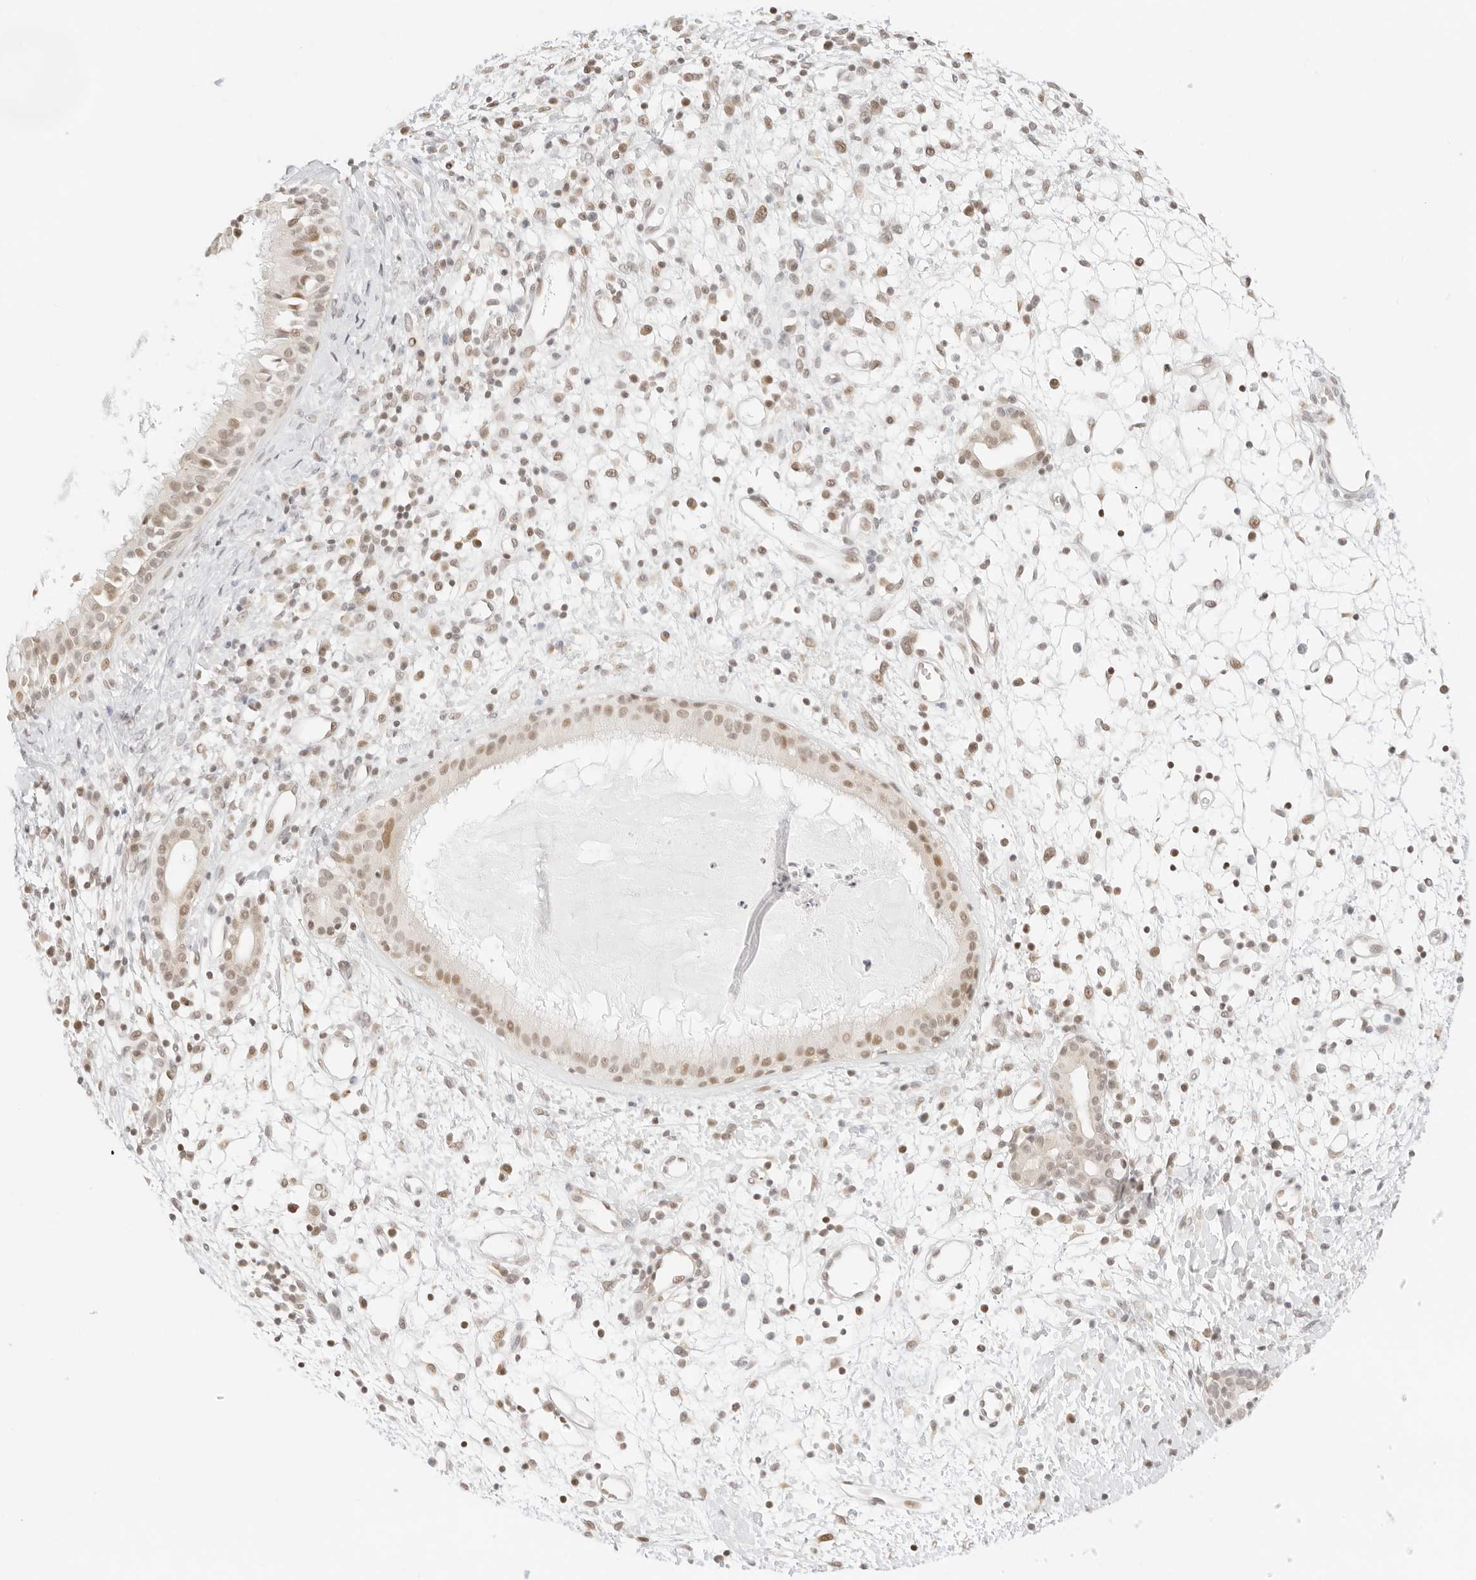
{"staining": {"intensity": "weak", "quantity": ">75%", "location": "nuclear"}, "tissue": "nasopharynx", "cell_type": "Respiratory epithelial cells", "image_type": "normal", "snomed": [{"axis": "morphology", "description": "Normal tissue, NOS"}, {"axis": "topography", "description": "Nasopharynx"}], "caption": "The immunohistochemical stain shows weak nuclear positivity in respiratory epithelial cells of normal nasopharynx. Ihc stains the protein of interest in brown and the nuclei are stained blue.", "gene": "GNAS", "patient": {"sex": "male", "age": 22}}